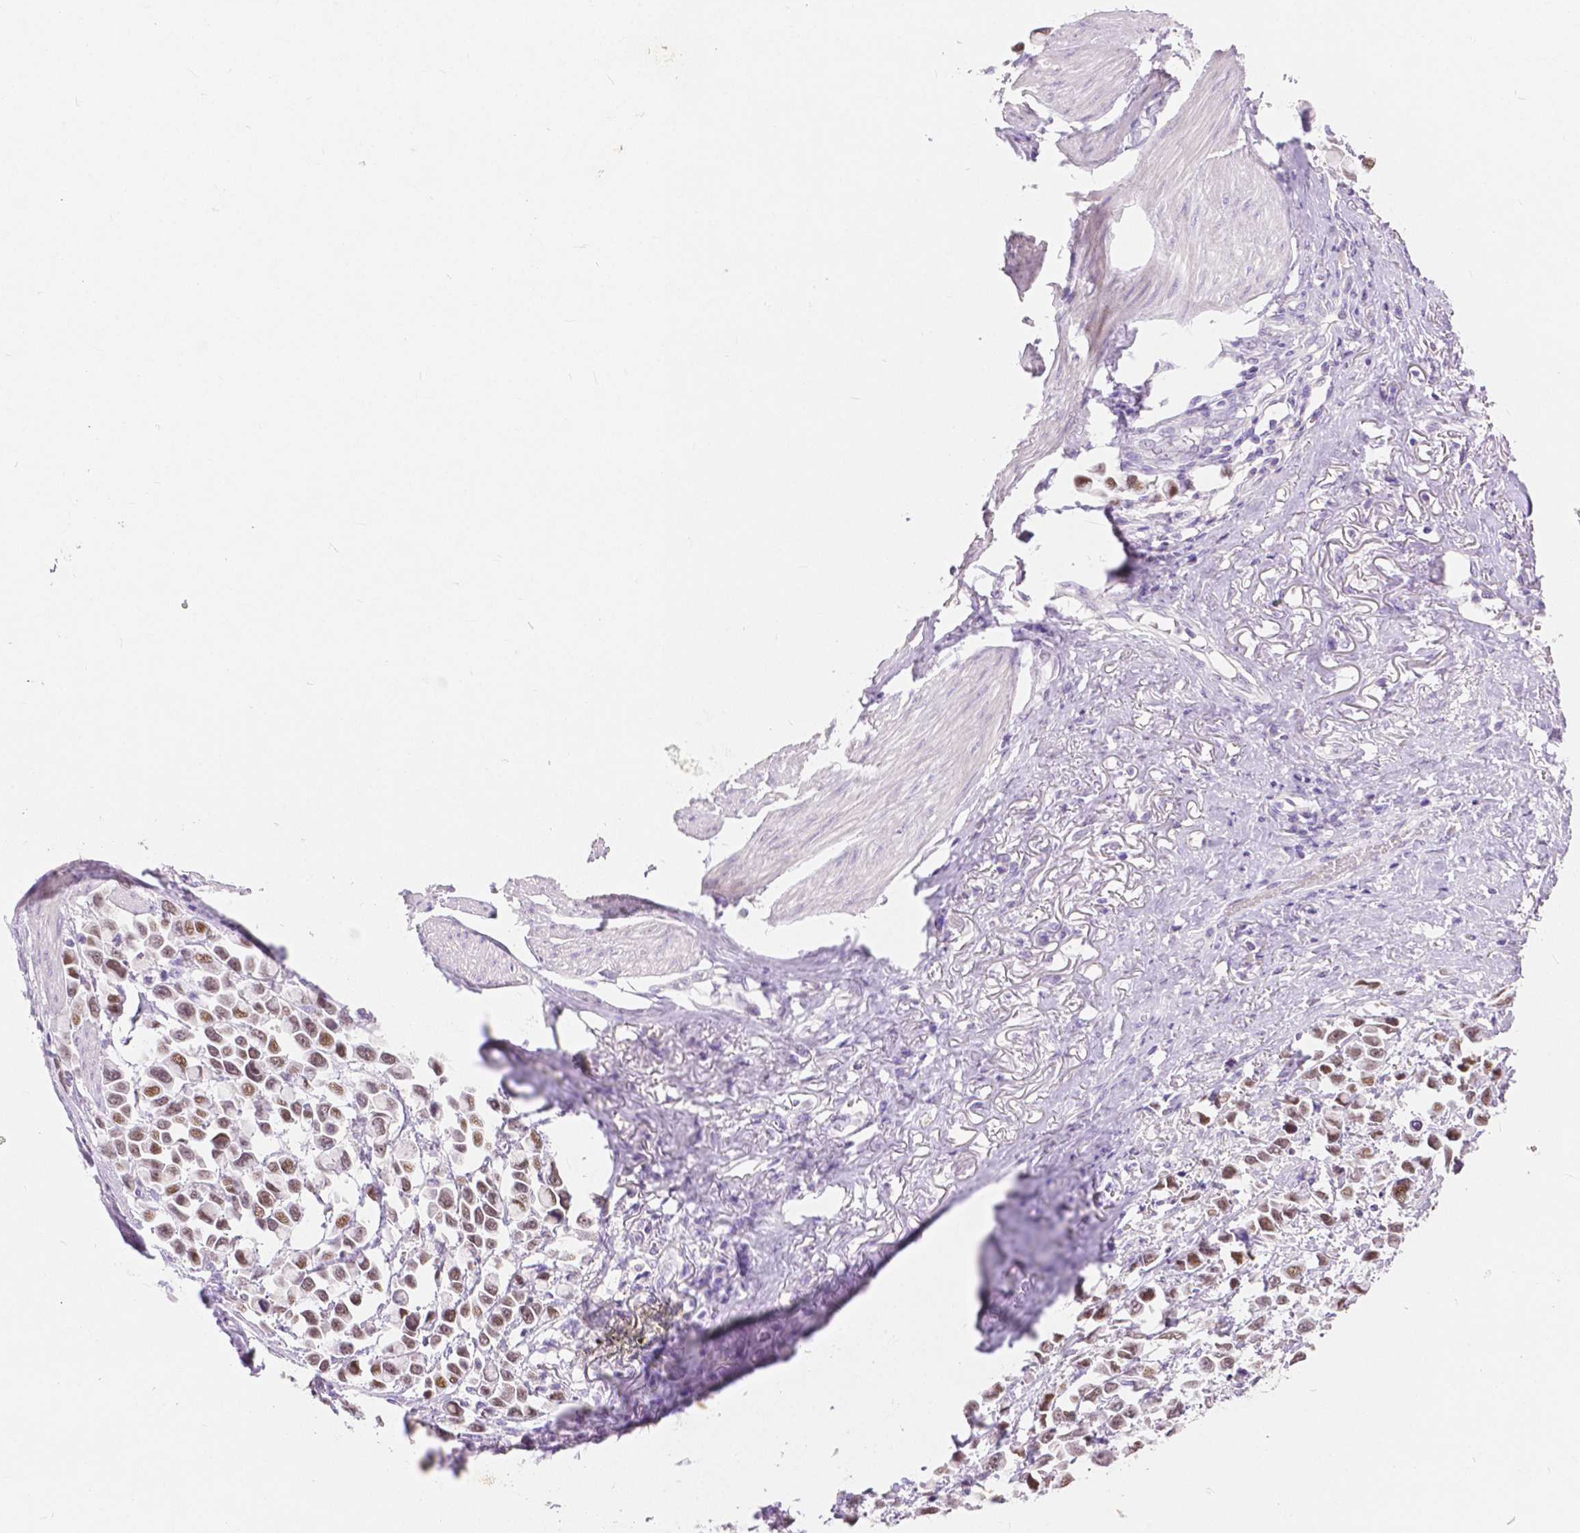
{"staining": {"intensity": "moderate", "quantity": ">75%", "location": "nuclear"}, "tissue": "stomach cancer", "cell_type": "Tumor cells", "image_type": "cancer", "snomed": [{"axis": "morphology", "description": "Adenocarcinoma, NOS"}, {"axis": "topography", "description": "Stomach"}], "caption": "Protein staining shows moderate nuclear positivity in about >75% of tumor cells in stomach adenocarcinoma.", "gene": "HNF1B", "patient": {"sex": "female", "age": 81}}